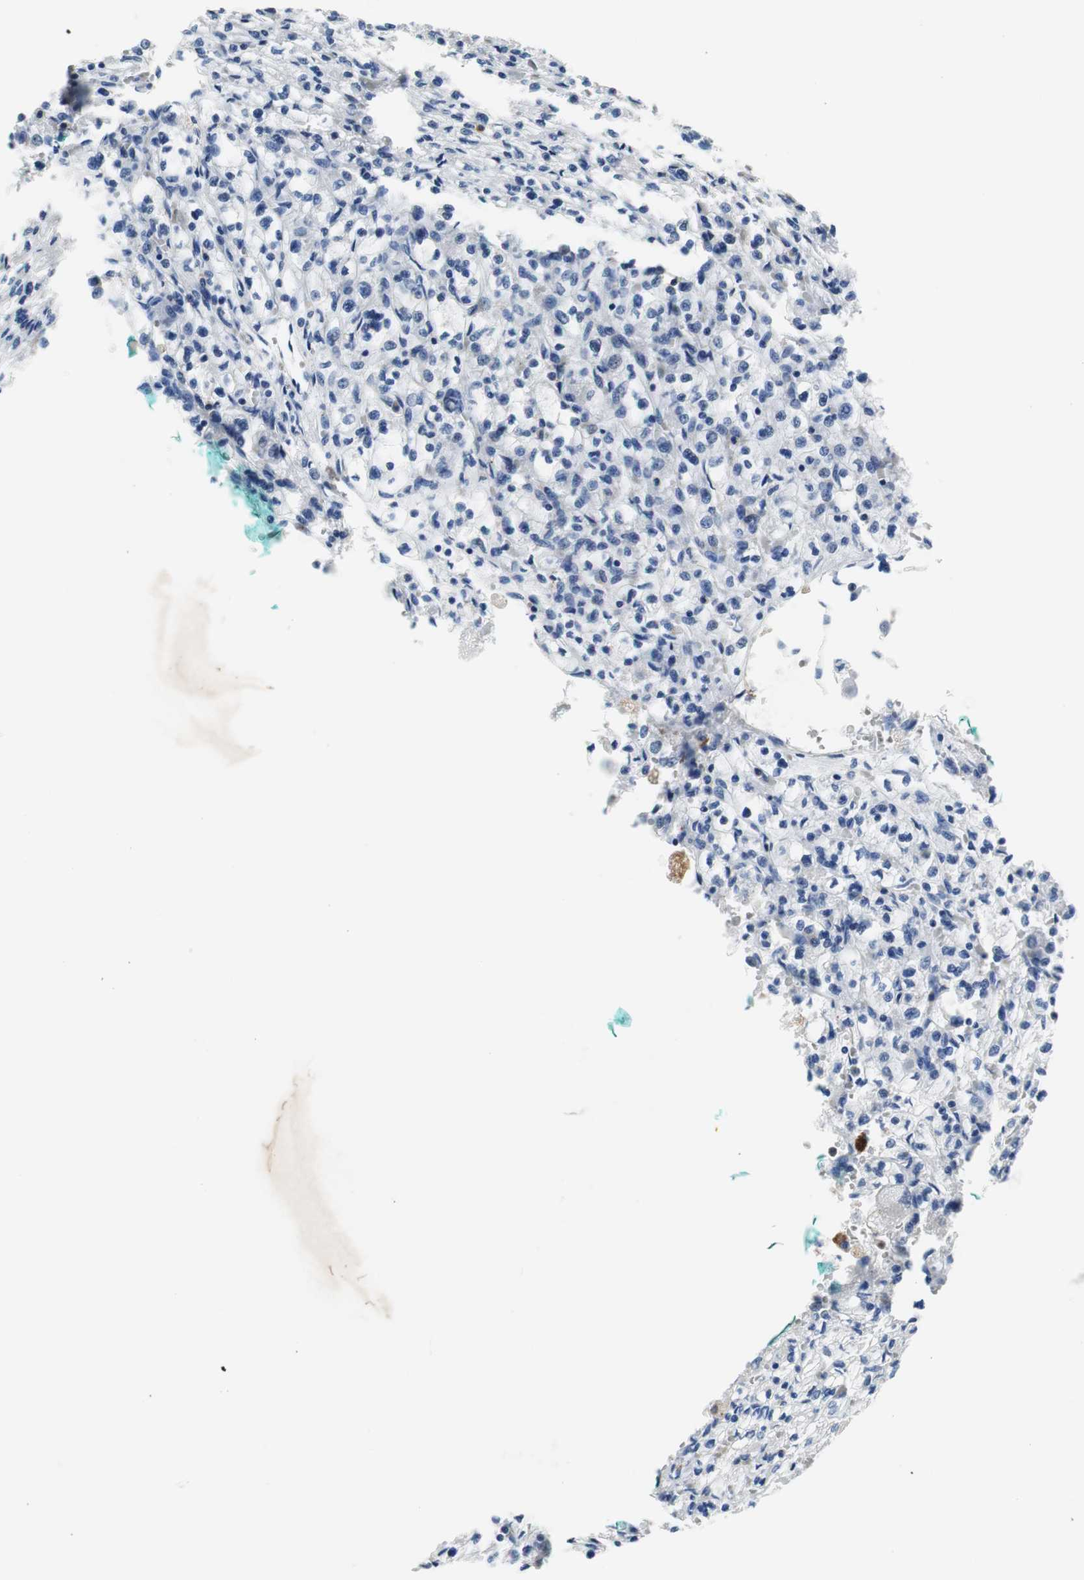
{"staining": {"intensity": "negative", "quantity": "none", "location": "none"}, "tissue": "renal cancer", "cell_type": "Tumor cells", "image_type": "cancer", "snomed": [{"axis": "morphology", "description": "Adenocarcinoma, NOS"}, {"axis": "topography", "description": "Kidney"}], "caption": "There is no significant staining in tumor cells of renal cancer (adenocarcinoma).", "gene": "SIRT1", "patient": {"sex": "female", "age": 83}}